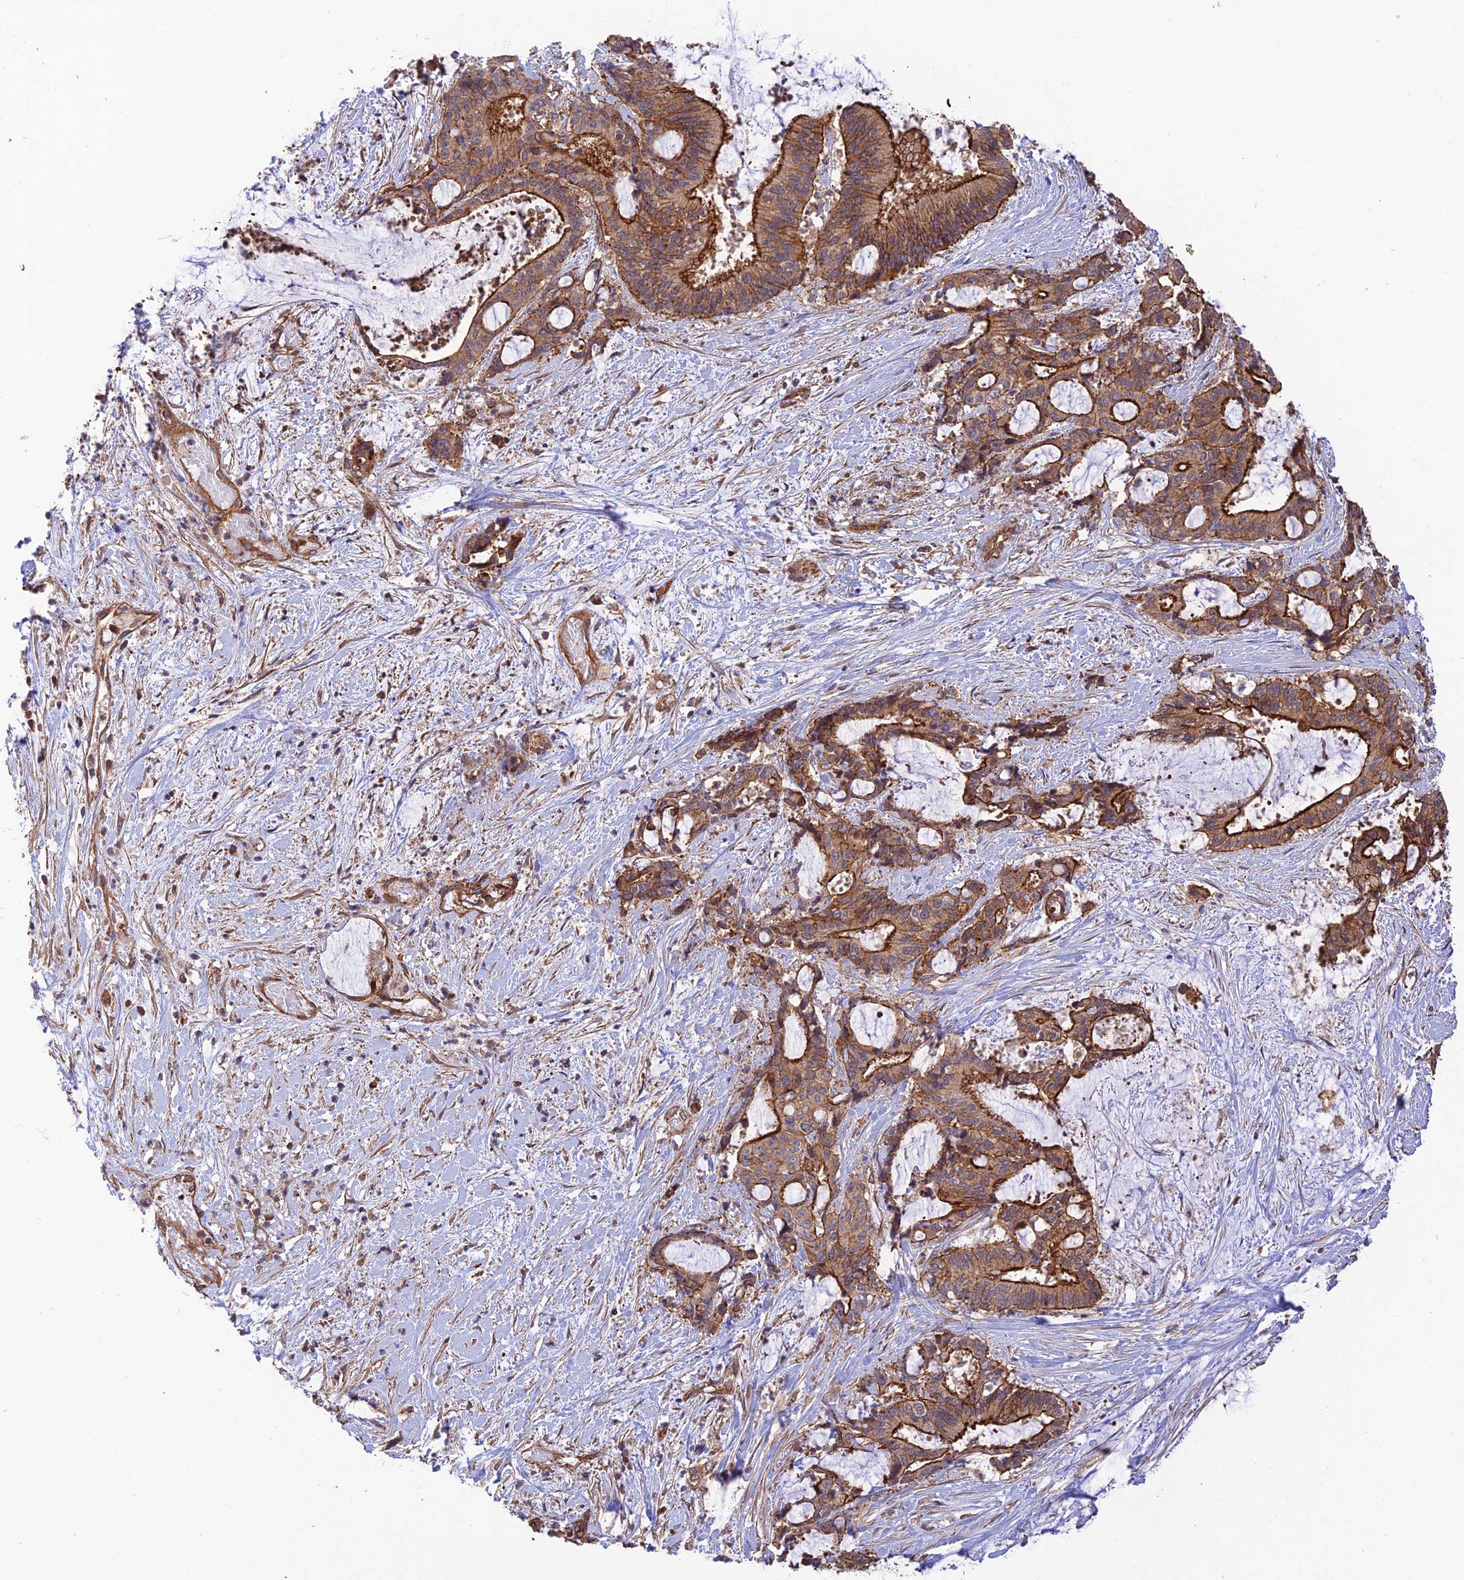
{"staining": {"intensity": "strong", "quantity": ">75%", "location": "cytoplasmic/membranous"}, "tissue": "liver cancer", "cell_type": "Tumor cells", "image_type": "cancer", "snomed": [{"axis": "morphology", "description": "Normal tissue, NOS"}, {"axis": "morphology", "description": "Cholangiocarcinoma"}, {"axis": "topography", "description": "Liver"}, {"axis": "topography", "description": "Peripheral nerve tissue"}], "caption": "Strong cytoplasmic/membranous staining is seen in approximately >75% of tumor cells in cholangiocarcinoma (liver). The staining was performed using DAB to visualize the protein expression in brown, while the nuclei were stained in blue with hematoxylin (Magnification: 20x).", "gene": "HOMER2", "patient": {"sex": "female", "age": 73}}